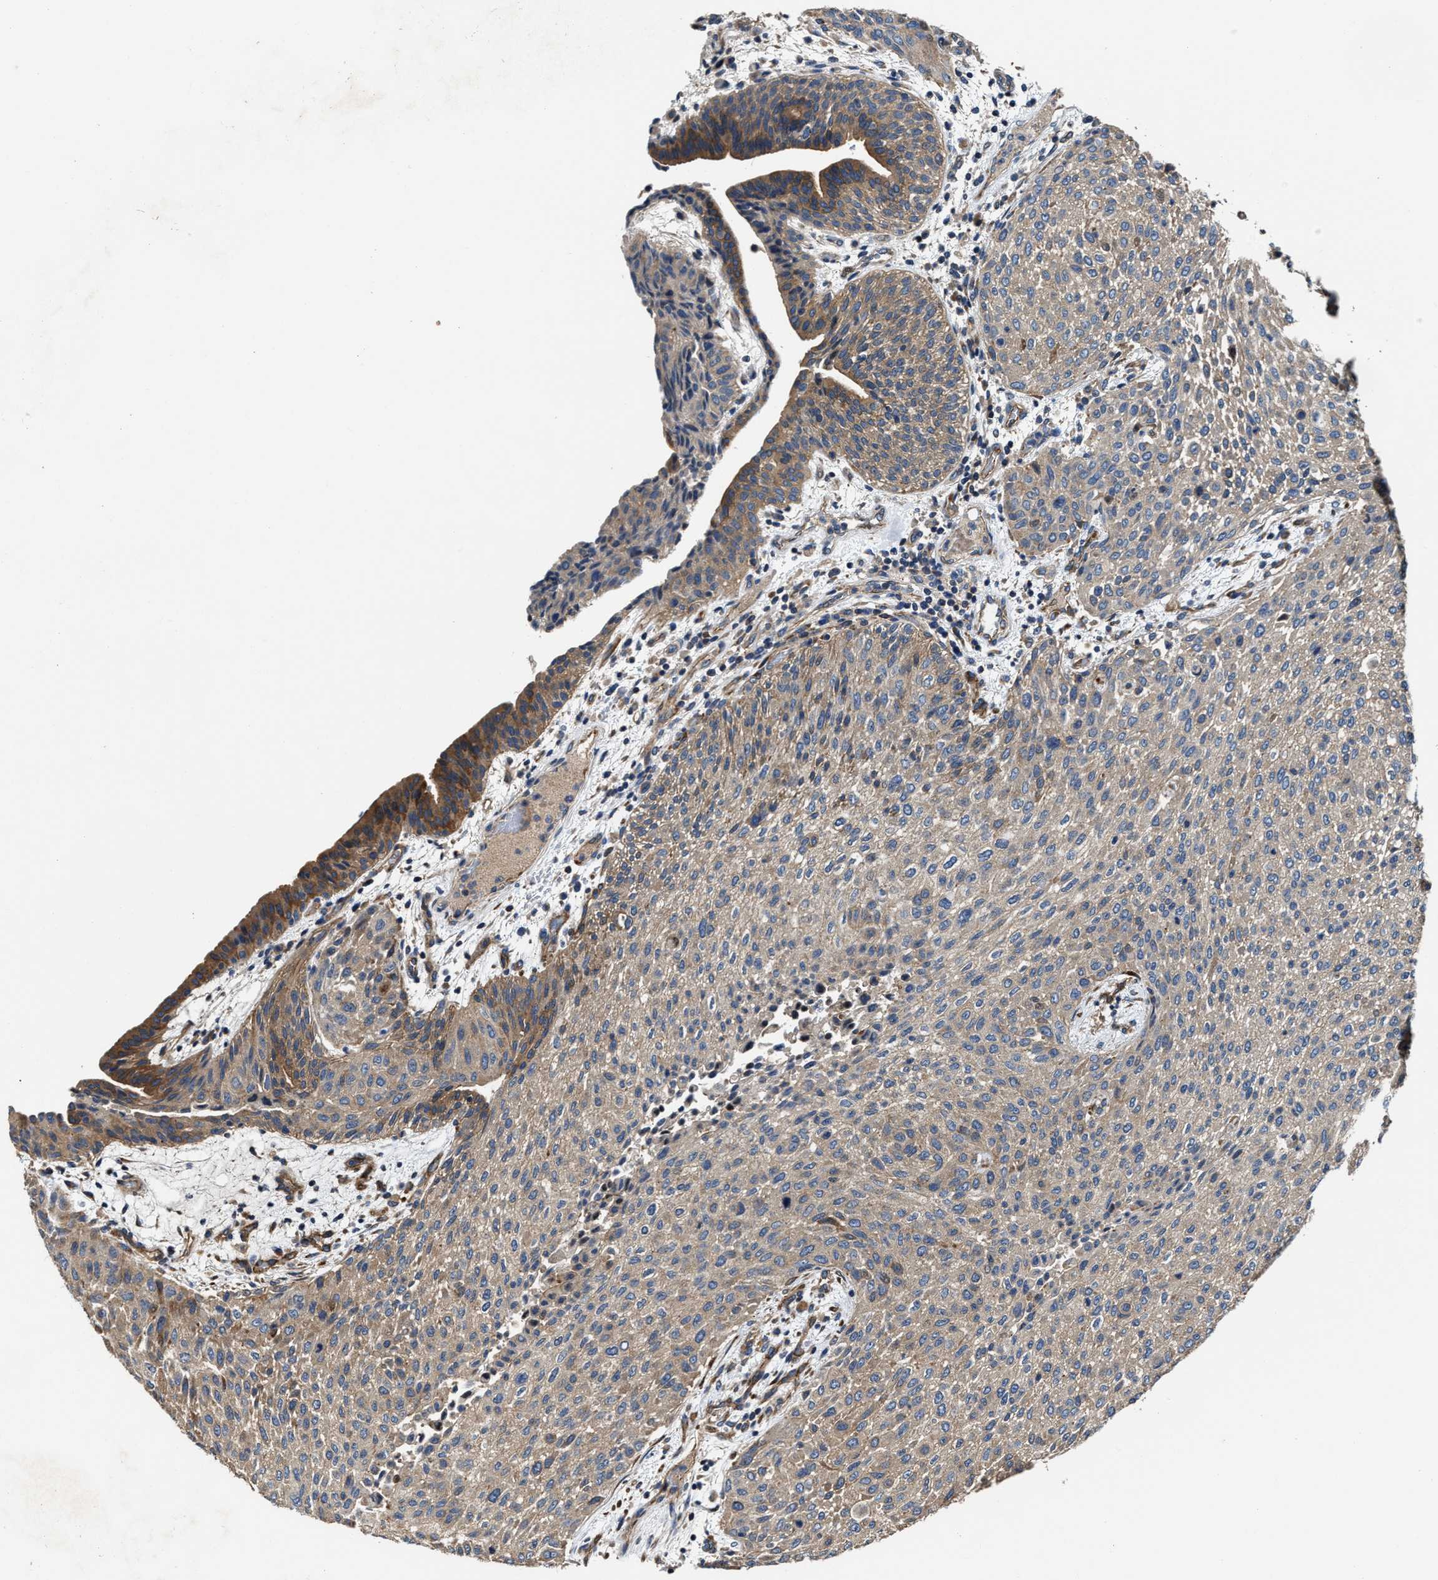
{"staining": {"intensity": "weak", "quantity": ">75%", "location": "cytoplasmic/membranous"}, "tissue": "urothelial cancer", "cell_type": "Tumor cells", "image_type": "cancer", "snomed": [{"axis": "morphology", "description": "Urothelial carcinoma, Low grade"}, {"axis": "morphology", "description": "Urothelial carcinoma, High grade"}, {"axis": "topography", "description": "Urinary bladder"}], "caption": "Urothelial carcinoma (high-grade) tissue reveals weak cytoplasmic/membranous staining in approximately >75% of tumor cells, visualized by immunohistochemistry. Nuclei are stained in blue.", "gene": "PTAR1", "patient": {"sex": "male", "age": 35}}